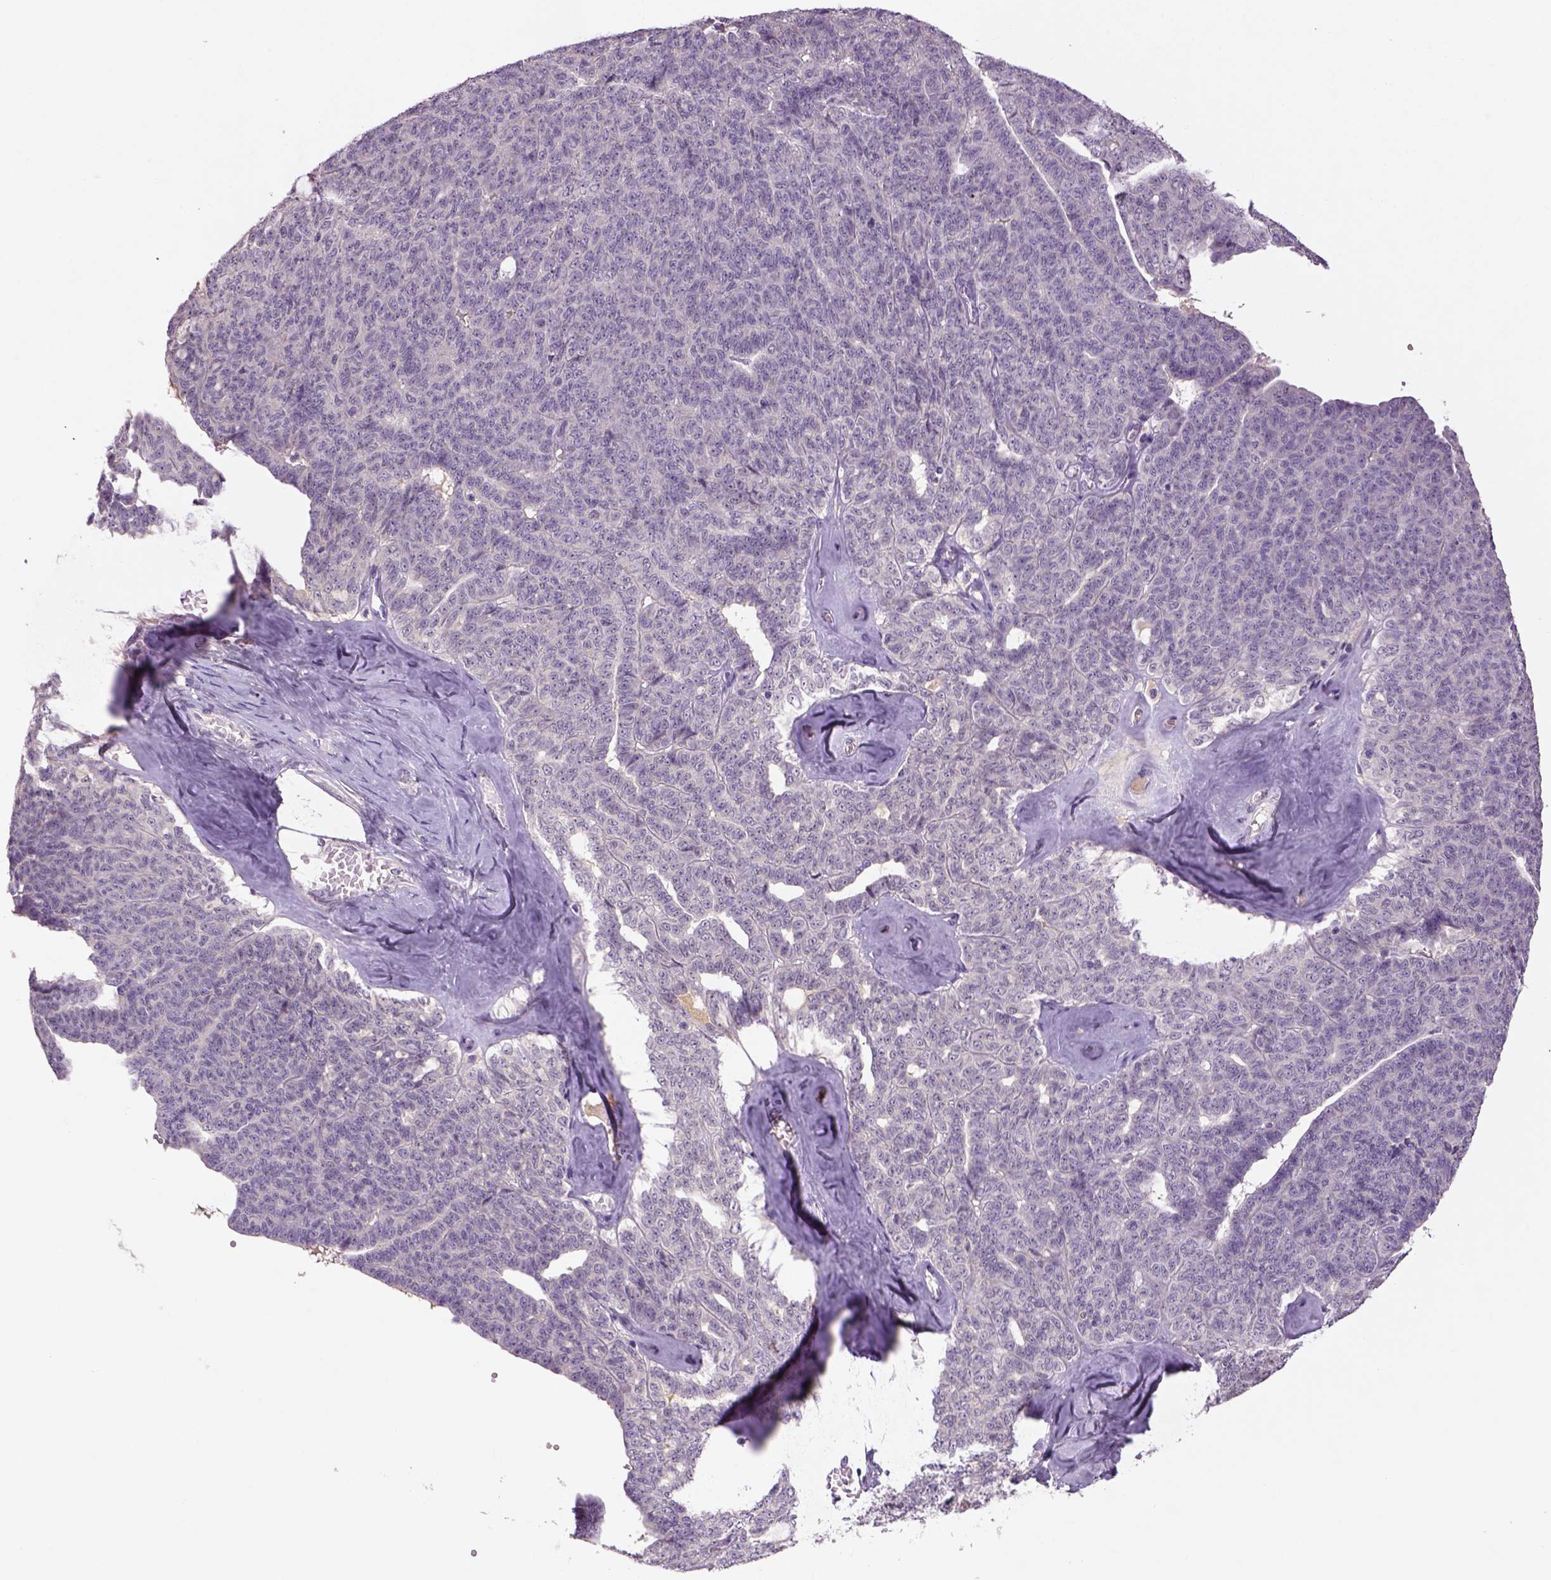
{"staining": {"intensity": "negative", "quantity": "none", "location": "none"}, "tissue": "ovarian cancer", "cell_type": "Tumor cells", "image_type": "cancer", "snomed": [{"axis": "morphology", "description": "Cystadenocarcinoma, serous, NOS"}, {"axis": "topography", "description": "Ovary"}], "caption": "The immunohistochemistry (IHC) image has no significant staining in tumor cells of ovarian cancer (serous cystadenocarcinoma) tissue.", "gene": "NLGN2", "patient": {"sex": "female", "age": 71}}